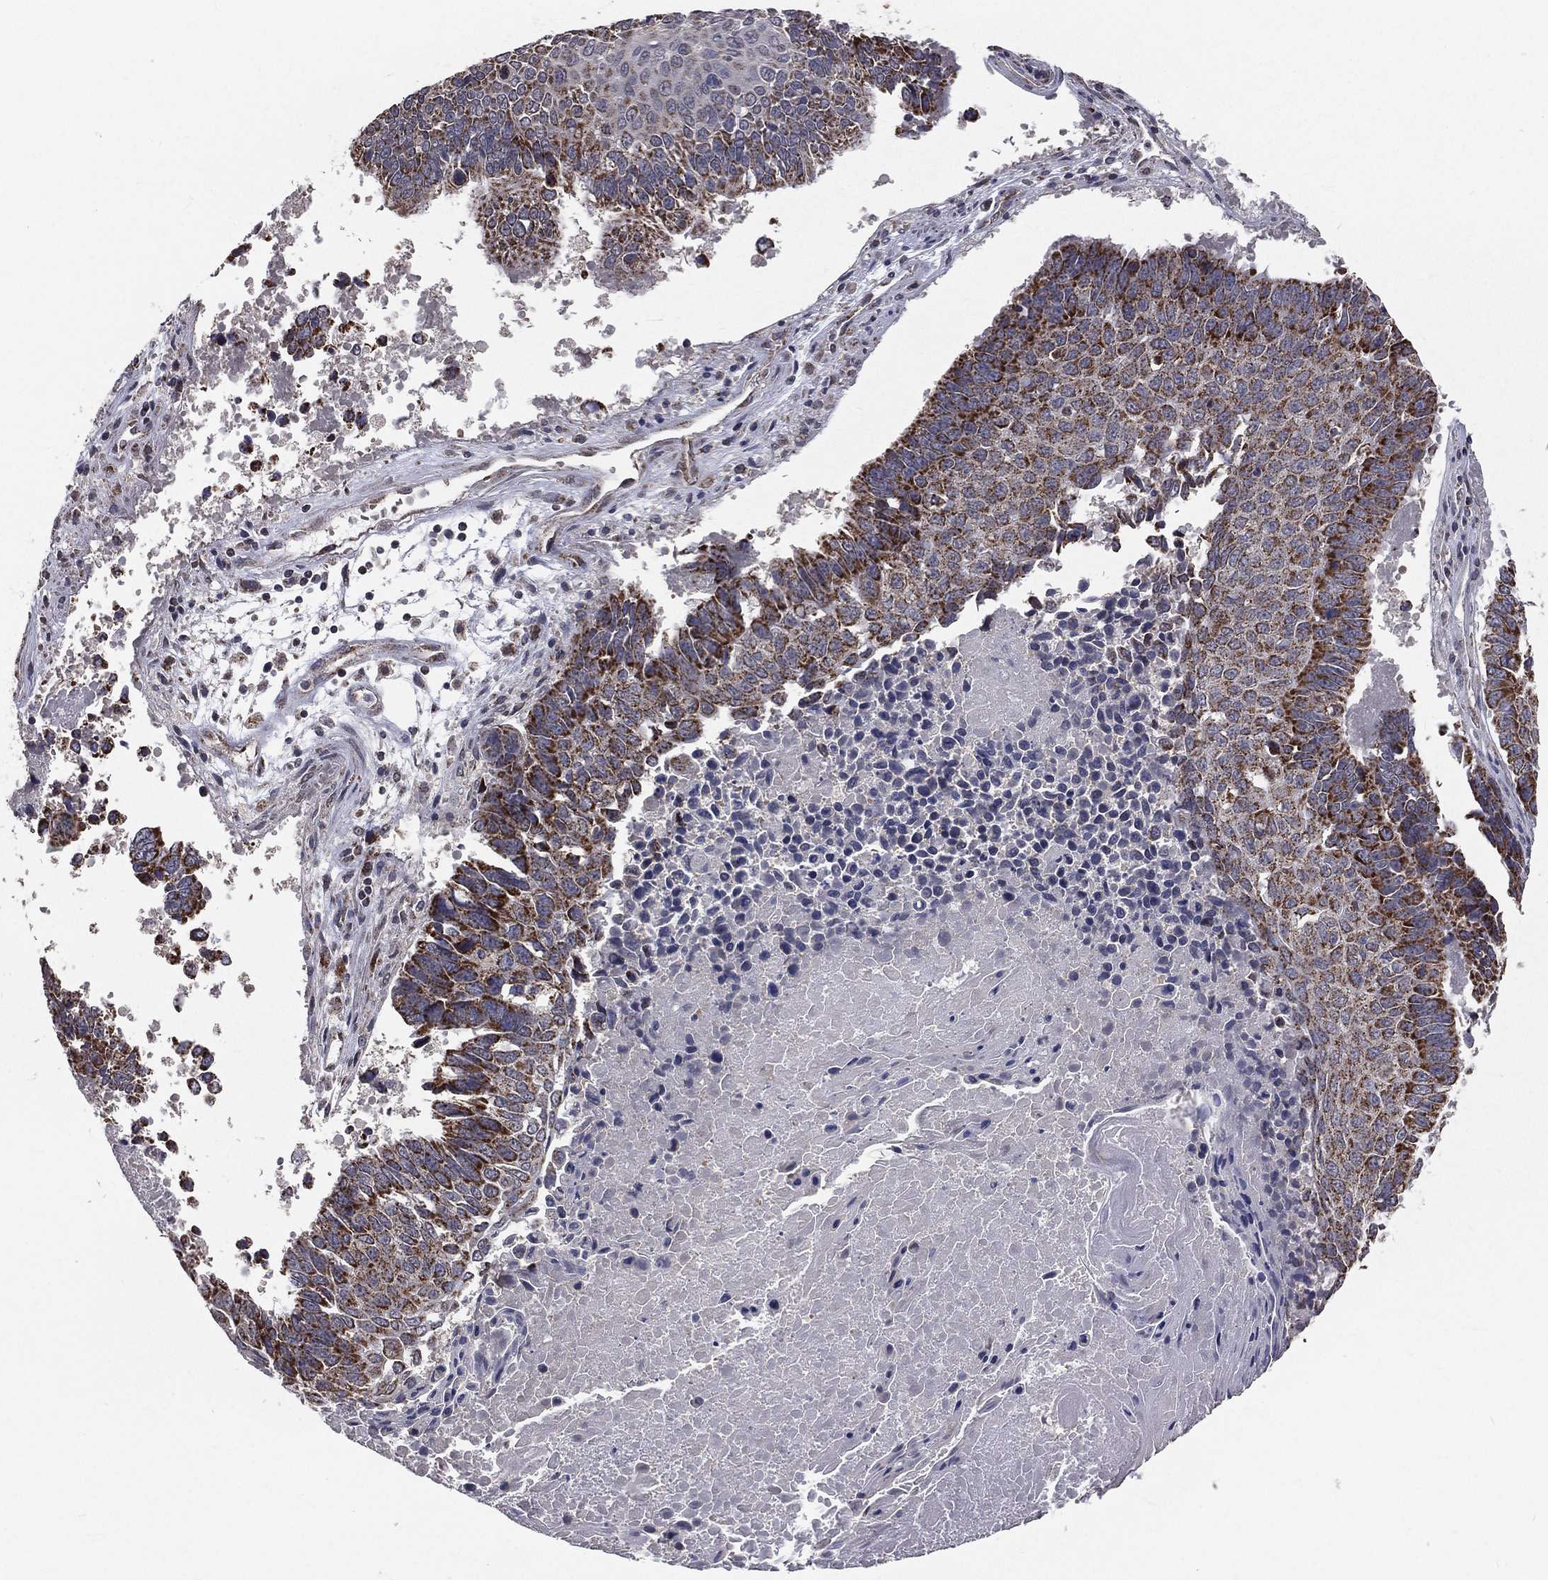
{"staining": {"intensity": "strong", "quantity": ">75%", "location": "cytoplasmic/membranous"}, "tissue": "lung cancer", "cell_type": "Tumor cells", "image_type": "cancer", "snomed": [{"axis": "morphology", "description": "Squamous cell carcinoma, NOS"}, {"axis": "topography", "description": "Lung"}], "caption": "A high amount of strong cytoplasmic/membranous expression is identified in approximately >75% of tumor cells in lung cancer (squamous cell carcinoma) tissue.", "gene": "MRPL46", "patient": {"sex": "male", "age": 73}}